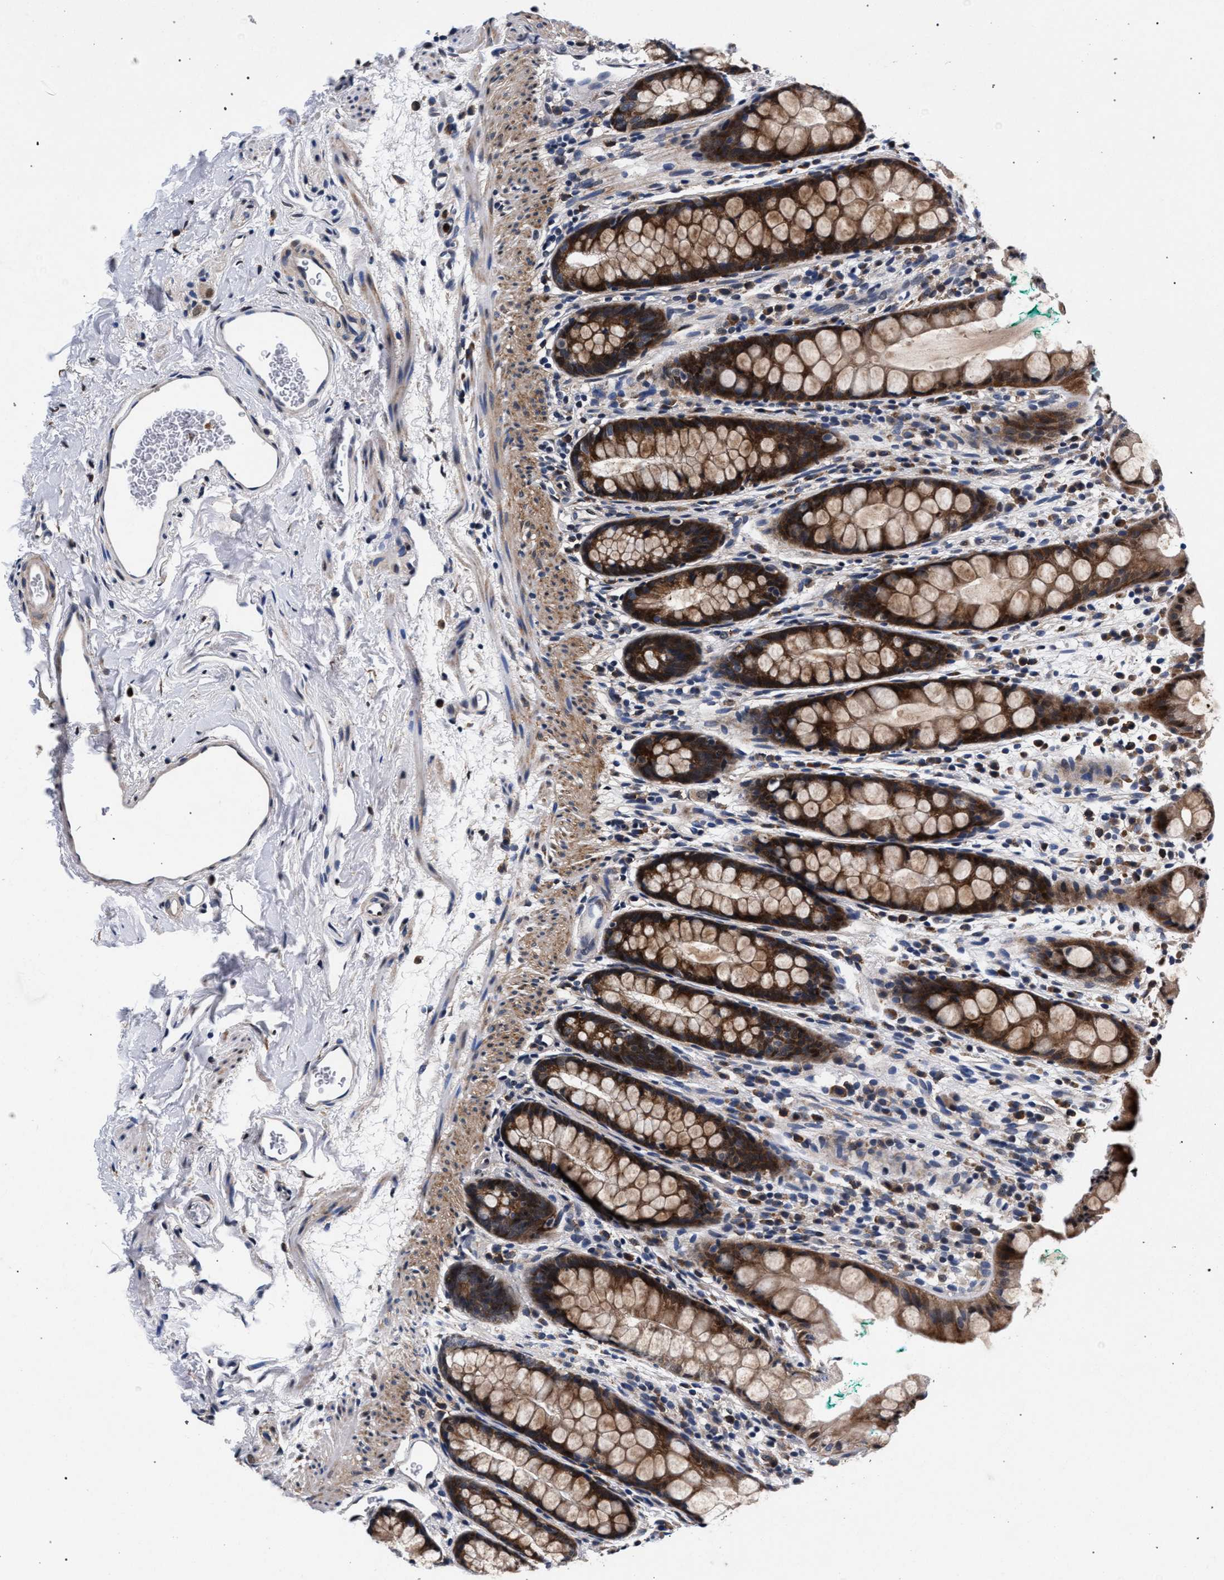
{"staining": {"intensity": "strong", "quantity": ">75%", "location": "cytoplasmic/membranous"}, "tissue": "rectum", "cell_type": "Glandular cells", "image_type": "normal", "snomed": [{"axis": "morphology", "description": "Normal tissue, NOS"}, {"axis": "topography", "description": "Rectum"}], "caption": "An IHC micrograph of normal tissue is shown. Protein staining in brown highlights strong cytoplasmic/membranous positivity in rectum within glandular cells. Nuclei are stained in blue.", "gene": "ZNF462", "patient": {"sex": "female", "age": 65}}